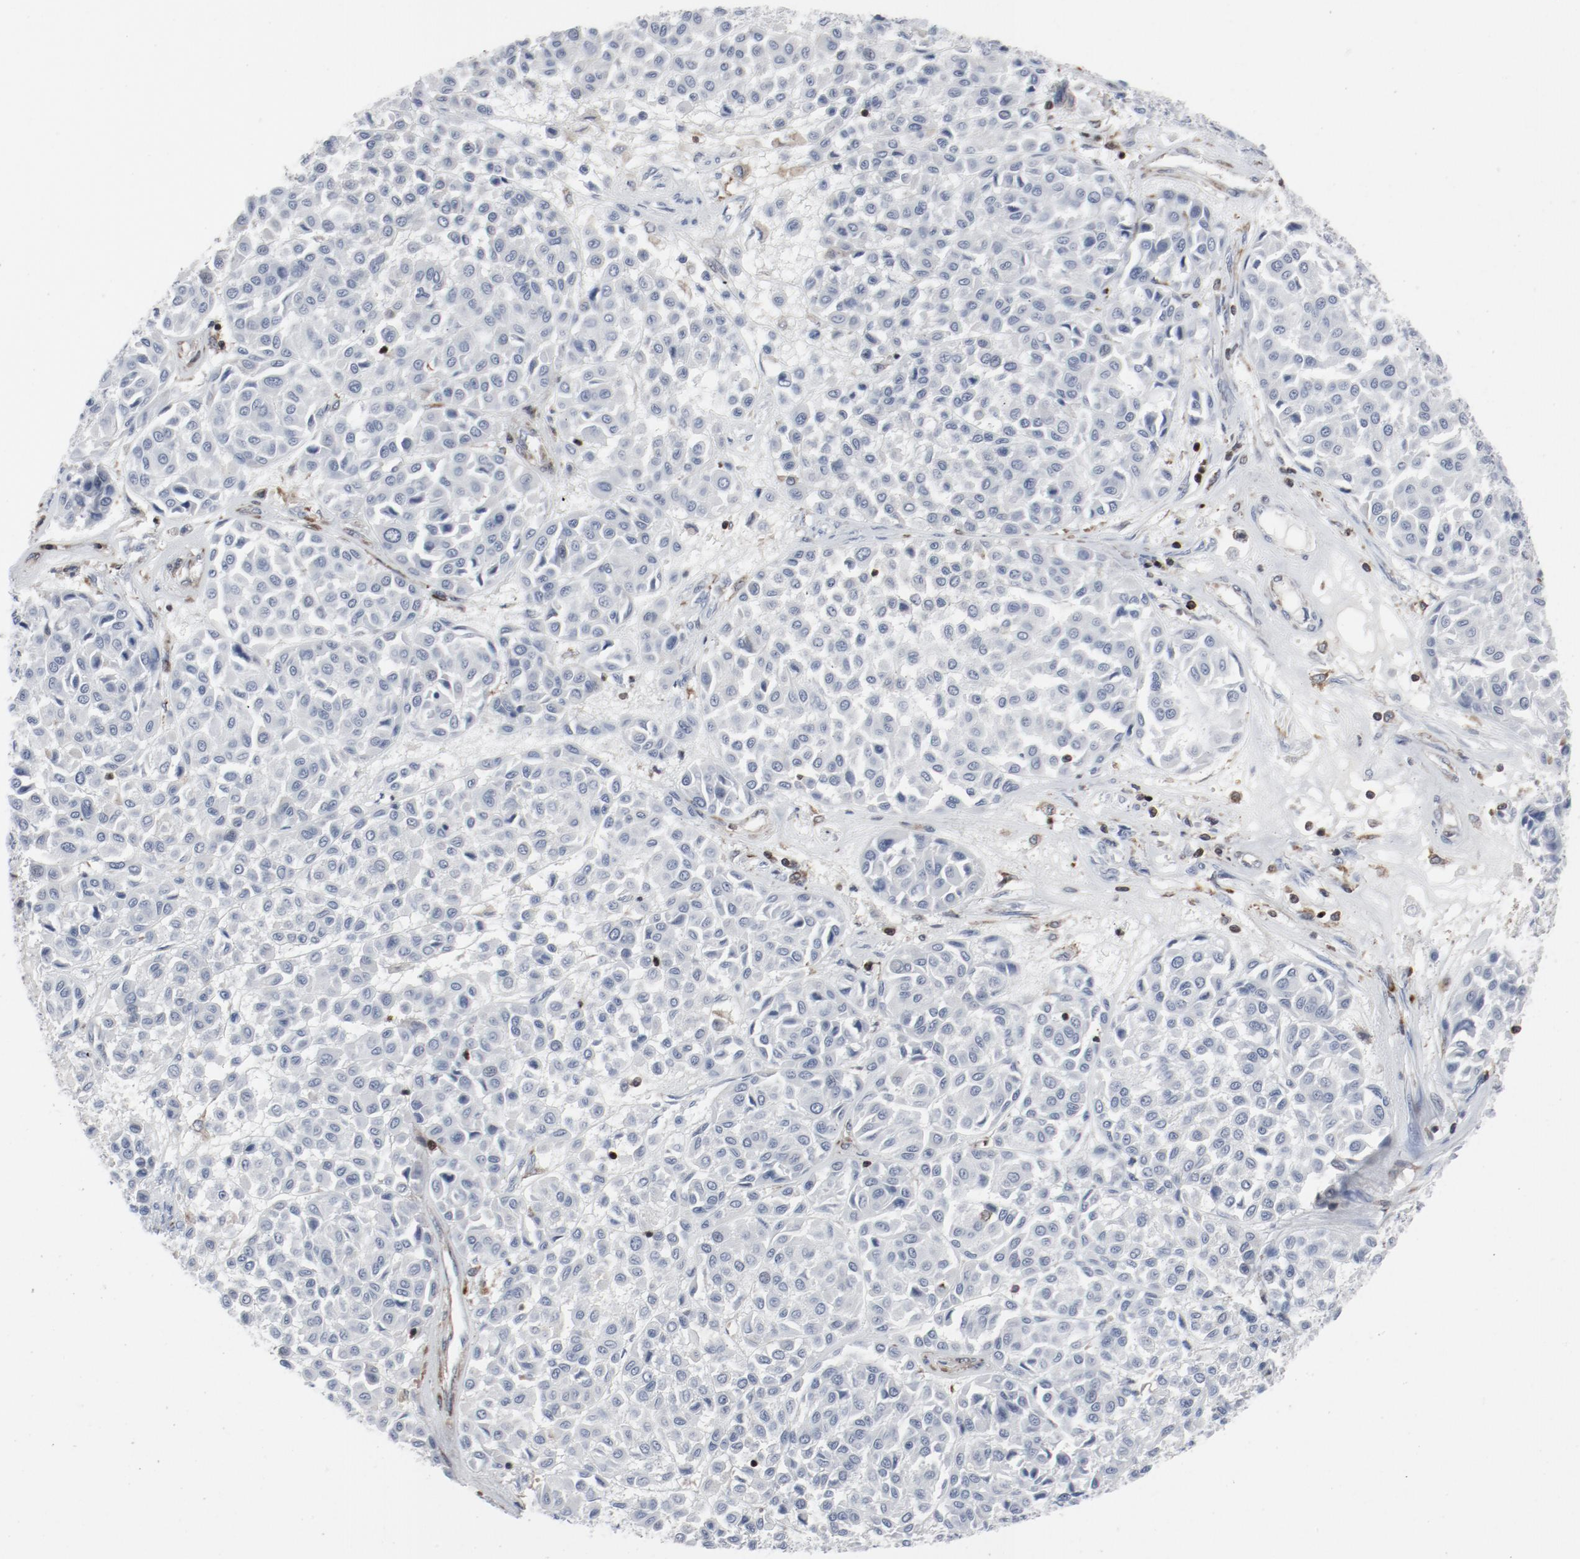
{"staining": {"intensity": "negative", "quantity": "none", "location": "none"}, "tissue": "melanoma", "cell_type": "Tumor cells", "image_type": "cancer", "snomed": [{"axis": "morphology", "description": "Malignant melanoma, Metastatic site"}, {"axis": "topography", "description": "Soft tissue"}], "caption": "DAB (3,3'-diaminobenzidine) immunohistochemical staining of human melanoma exhibits no significant positivity in tumor cells. The staining is performed using DAB (3,3'-diaminobenzidine) brown chromogen with nuclei counter-stained in using hematoxylin.", "gene": "LCP2", "patient": {"sex": "male", "age": 41}}